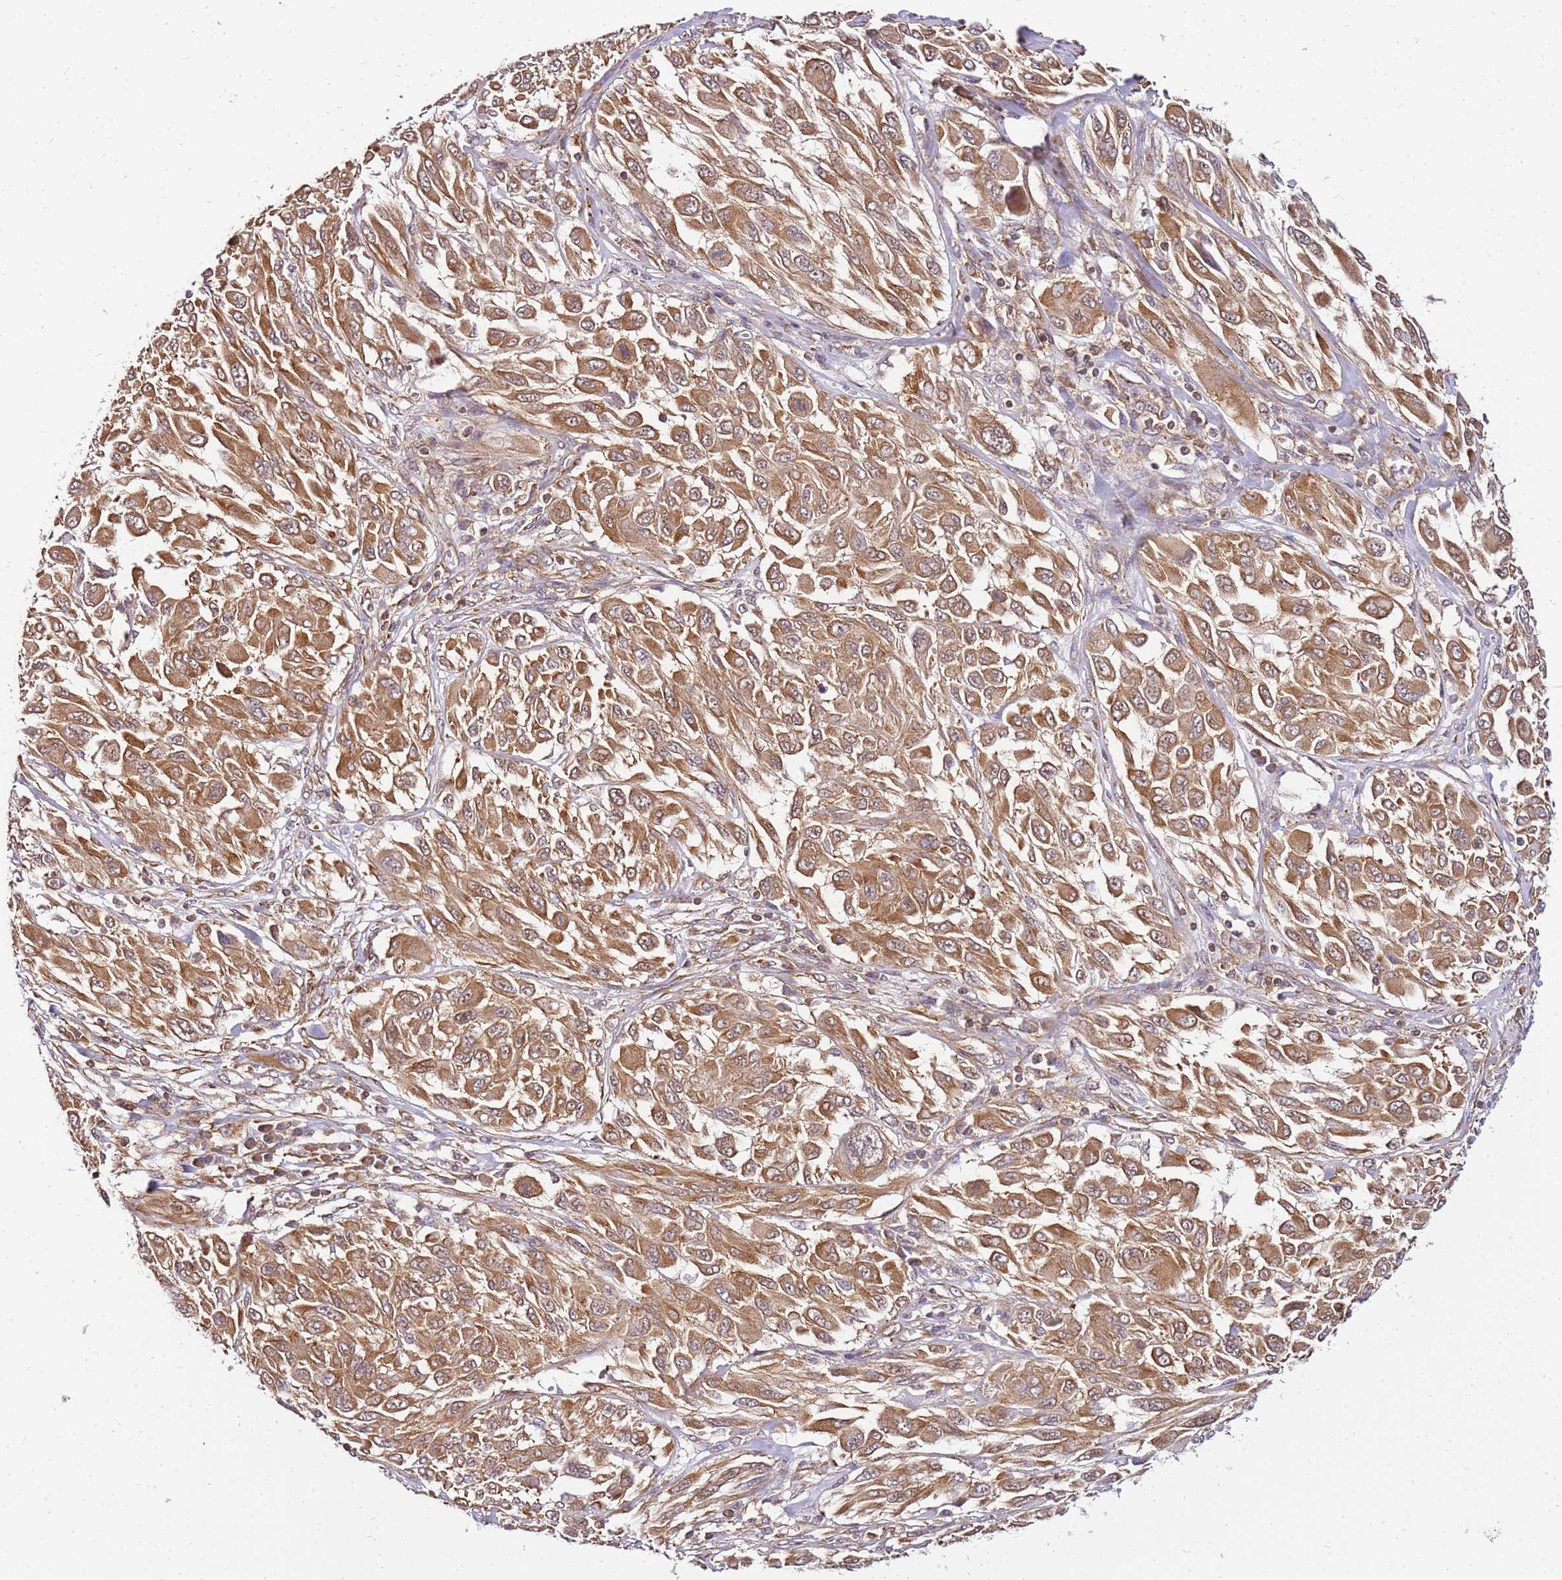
{"staining": {"intensity": "moderate", "quantity": ">75%", "location": "cytoplasmic/membranous"}, "tissue": "melanoma", "cell_type": "Tumor cells", "image_type": "cancer", "snomed": [{"axis": "morphology", "description": "Malignant melanoma, NOS"}, {"axis": "topography", "description": "Skin"}], "caption": "DAB (3,3'-diaminobenzidine) immunohistochemical staining of malignant melanoma displays moderate cytoplasmic/membranous protein positivity in approximately >75% of tumor cells.", "gene": "PIH1D1", "patient": {"sex": "female", "age": 91}}